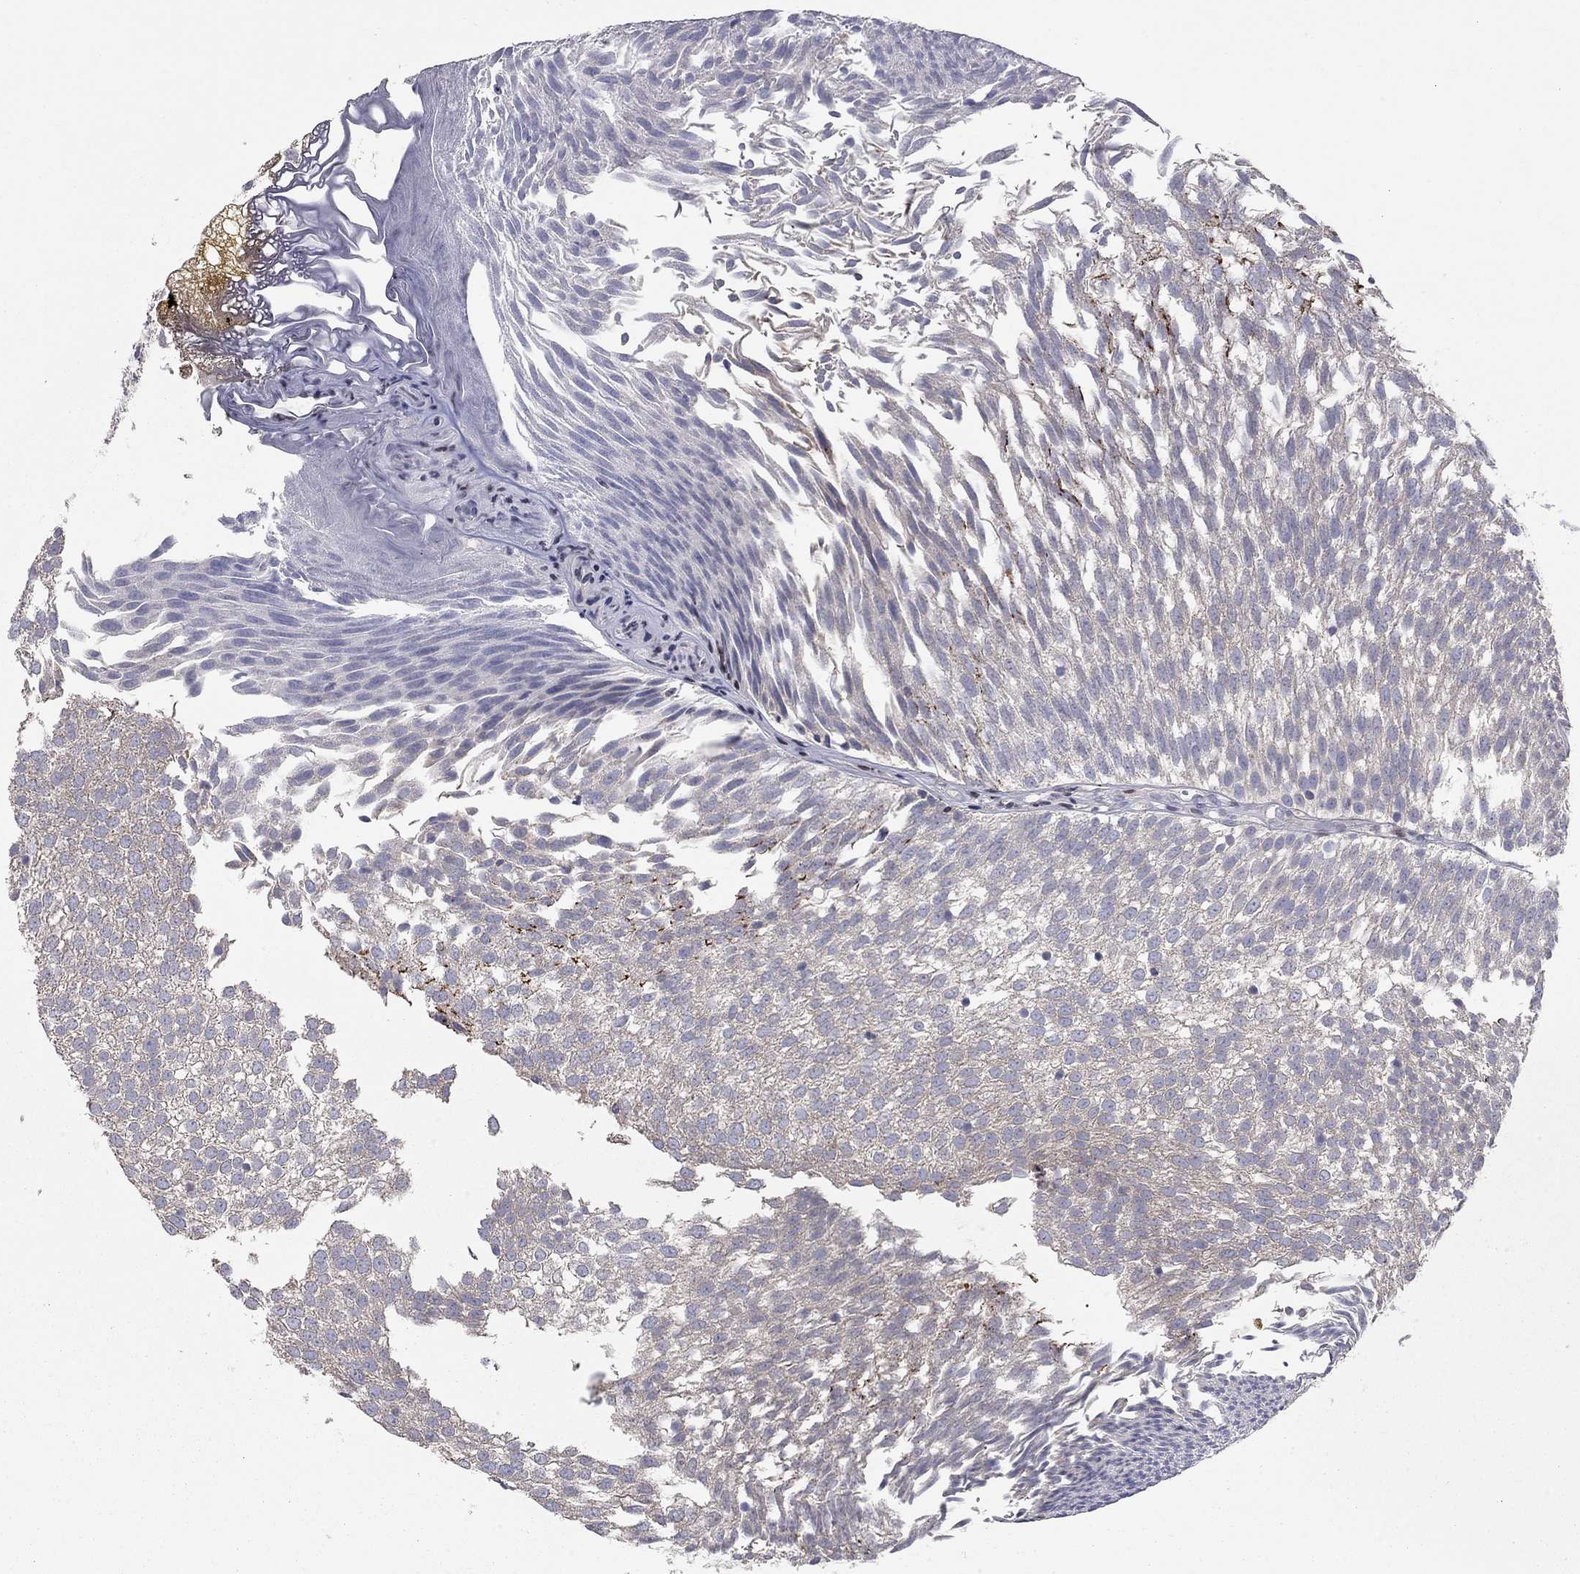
{"staining": {"intensity": "strong", "quantity": "<25%", "location": "cytoplasmic/membranous"}, "tissue": "urothelial cancer", "cell_type": "Tumor cells", "image_type": "cancer", "snomed": [{"axis": "morphology", "description": "Urothelial carcinoma, Low grade"}, {"axis": "topography", "description": "Urinary bladder"}], "caption": "Brown immunohistochemical staining in urothelial cancer displays strong cytoplasmic/membranous expression in about <25% of tumor cells.", "gene": "ERN2", "patient": {"sex": "male", "age": 52}}